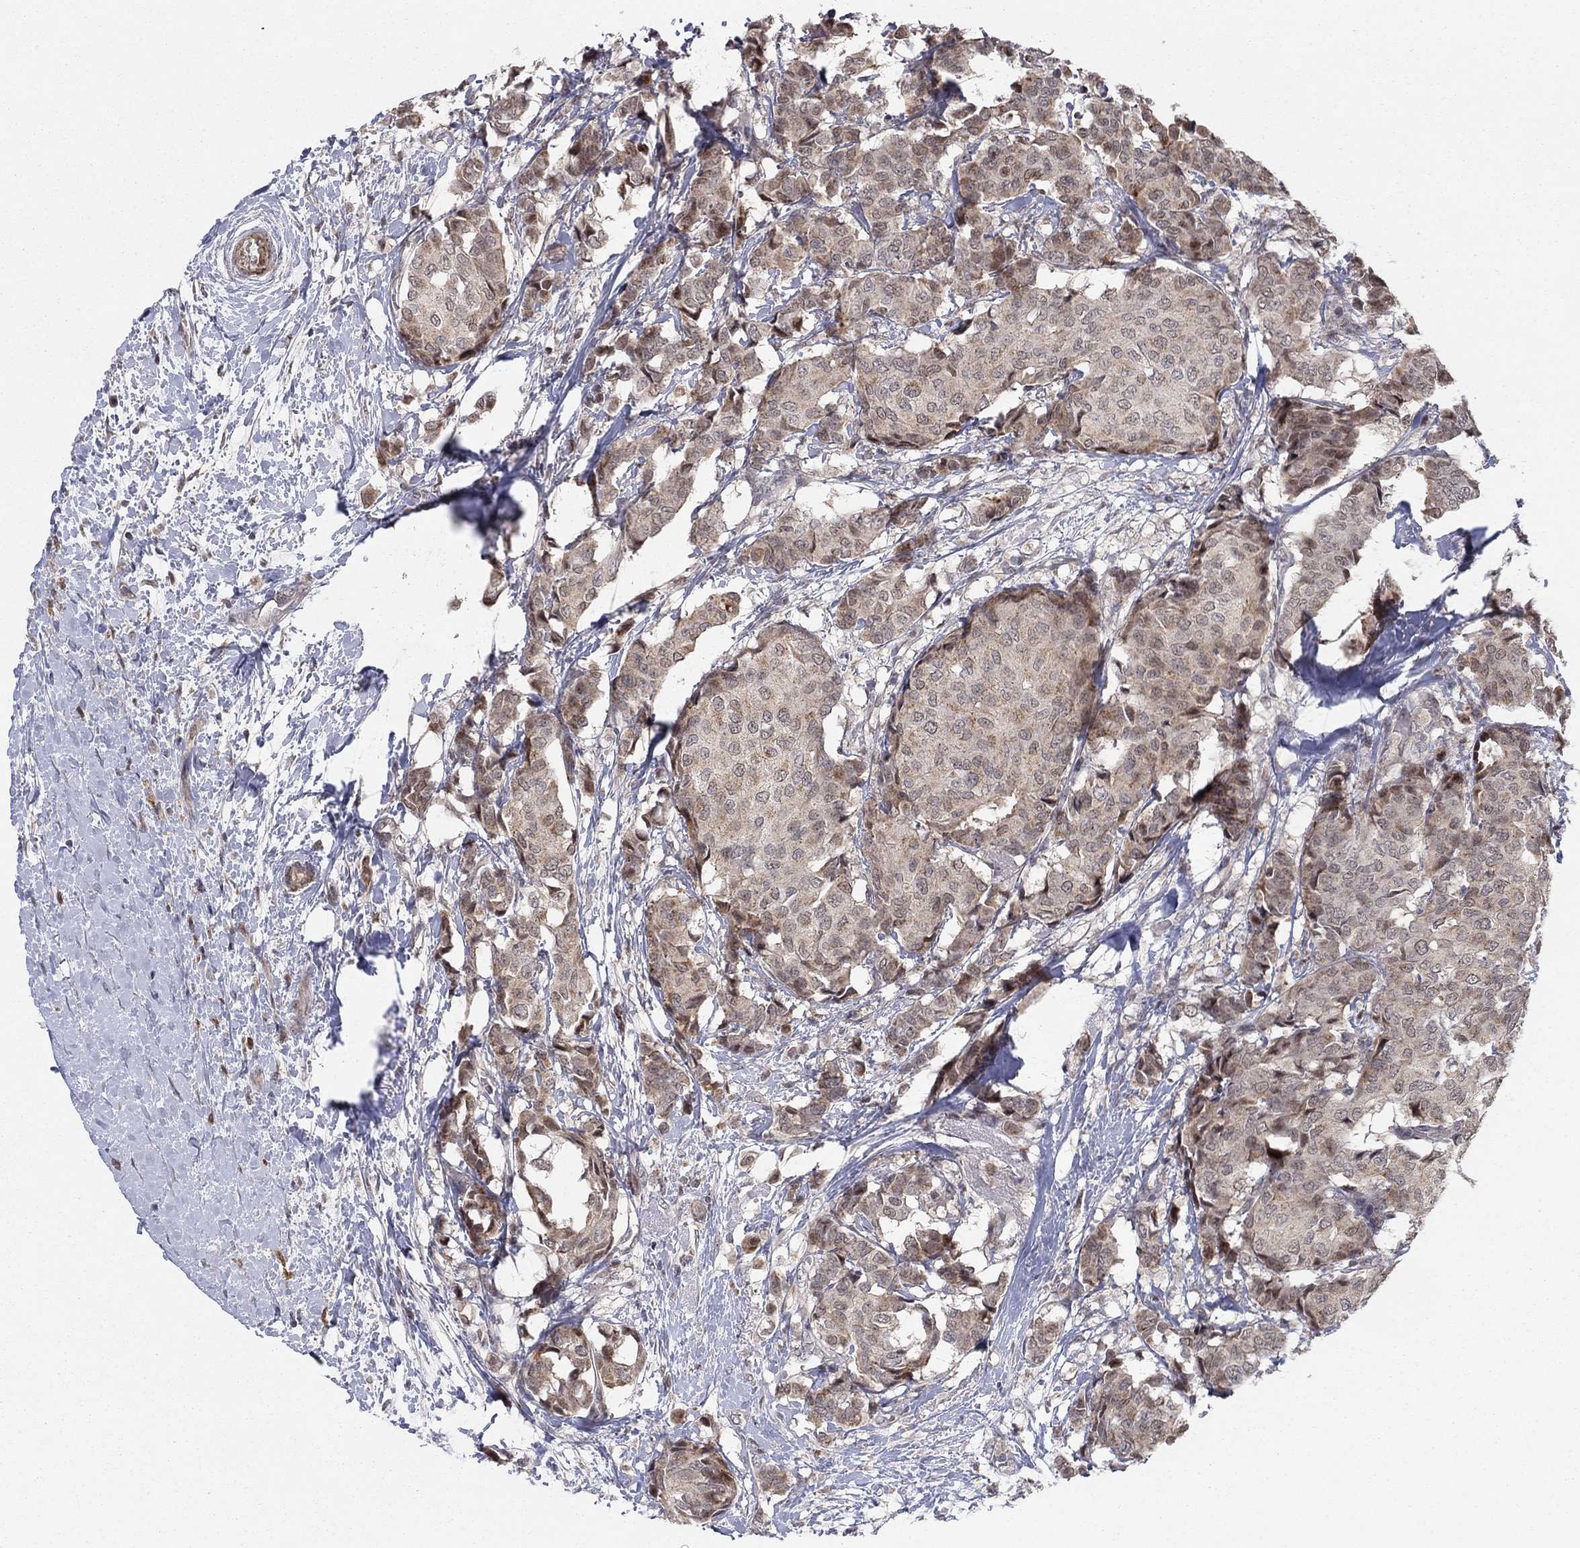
{"staining": {"intensity": "weak", "quantity": ">75%", "location": "cytoplasmic/membranous"}, "tissue": "breast cancer", "cell_type": "Tumor cells", "image_type": "cancer", "snomed": [{"axis": "morphology", "description": "Duct carcinoma"}, {"axis": "topography", "description": "Breast"}], "caption": "Immunohistochemical staining of human breast cancer exhibits low levels of weak cytoplasmic/membranous expression in about >75% of tumor cells.", "gene": "ZNF395", "patient": {"sex": "female", "age": 75}}